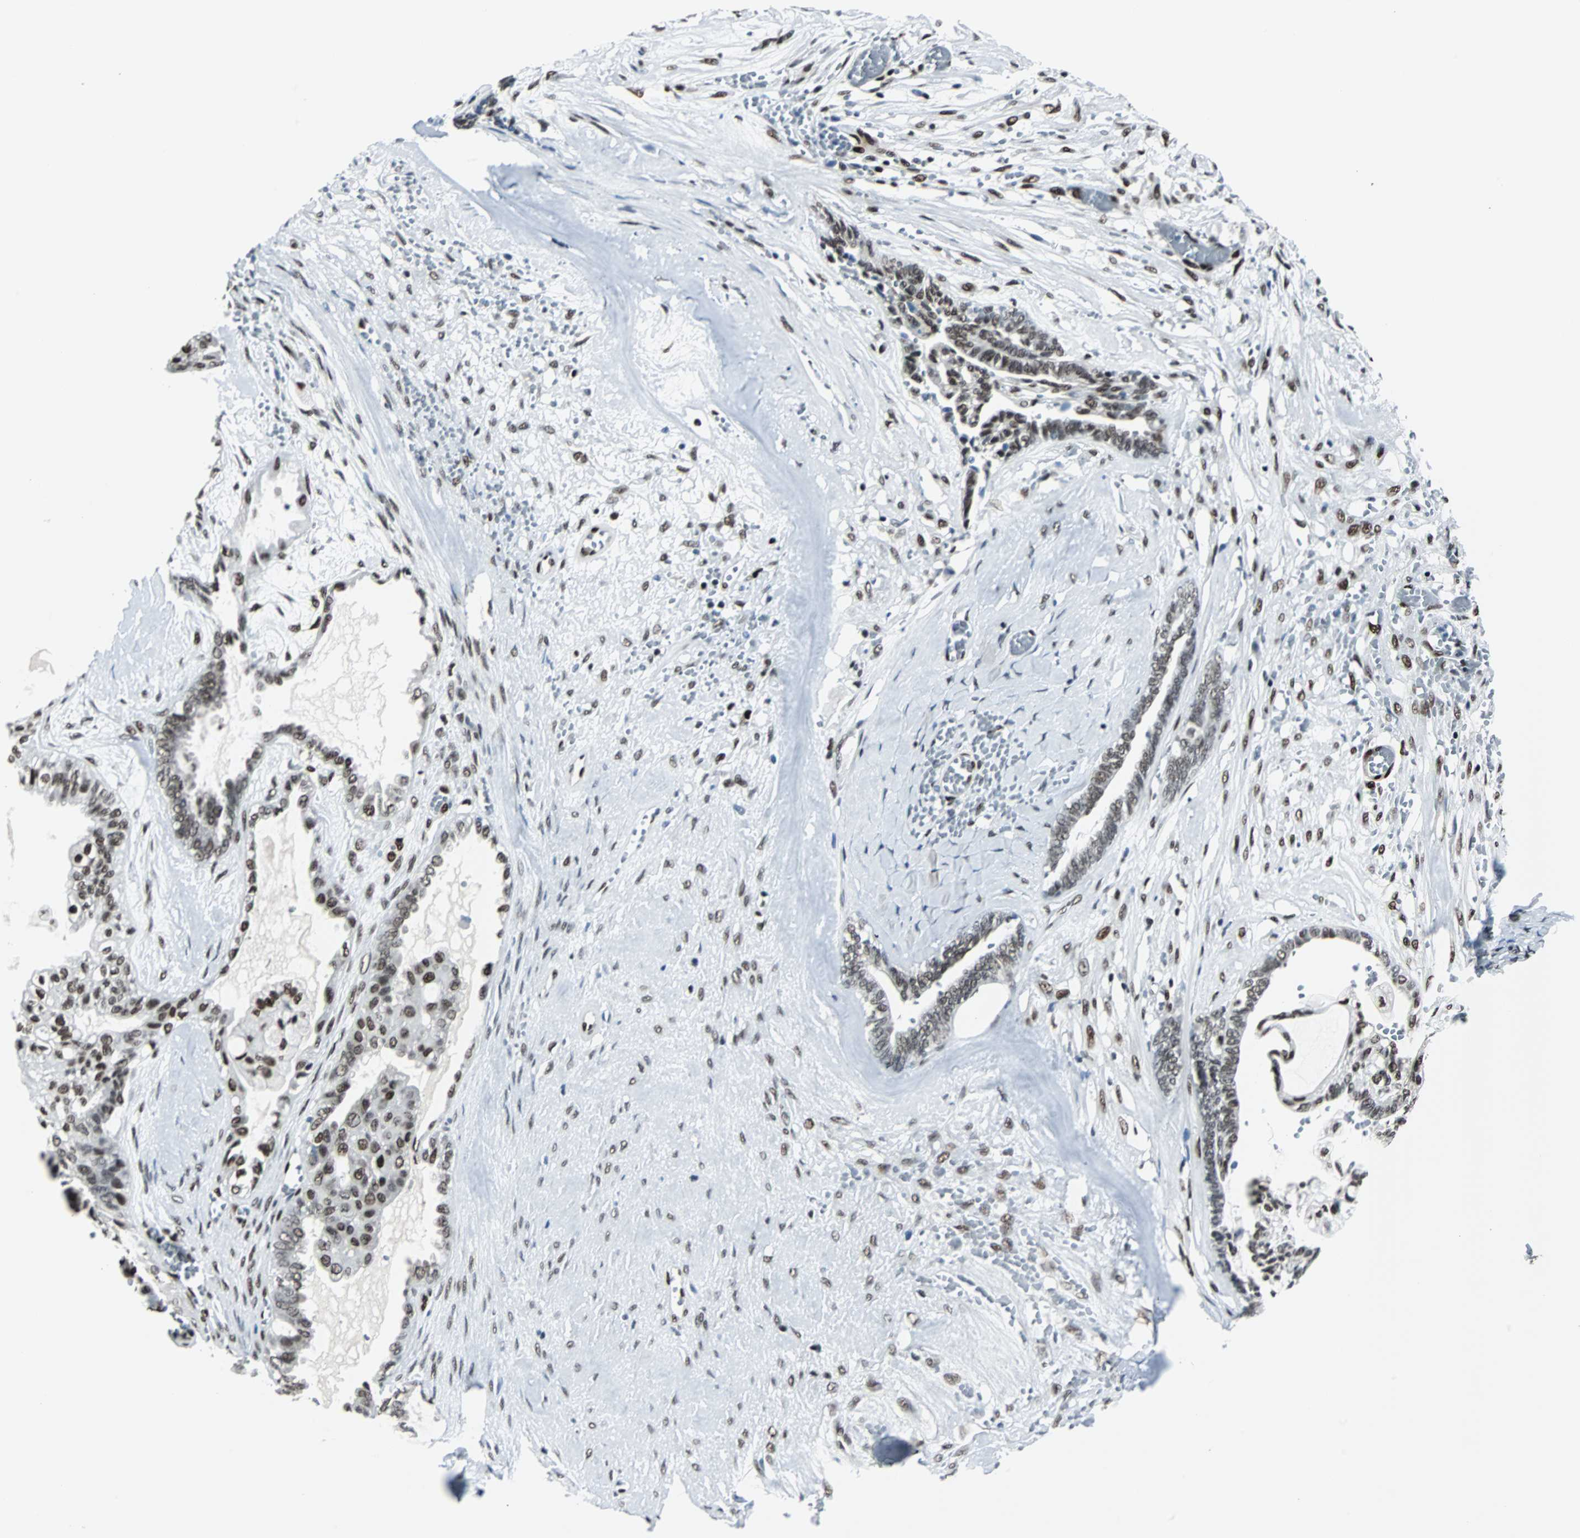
{"staining": {"intensity": "moderate", "quantity": ">75%", "location": "nuclear"}, "tissue": "ovarian cancer", "cell_type": "Tumor cells", "image_type": "cancer", "snomed": [{"axis": "morphology", "description": "Carcinoma, NOS"}, {"axis": "morphology", "description": "Carcinoma, endometroid"}, {"axis": "topography", "description": "Ovary"}], "caption": "A histopathology image of human endometroid carcinoma (ovarian) stained for a protein exhibits moderate nuclear brown staining in tumor cells.", "gene": "MEF2D", "patient": {"sex": "female", "age": 50}}